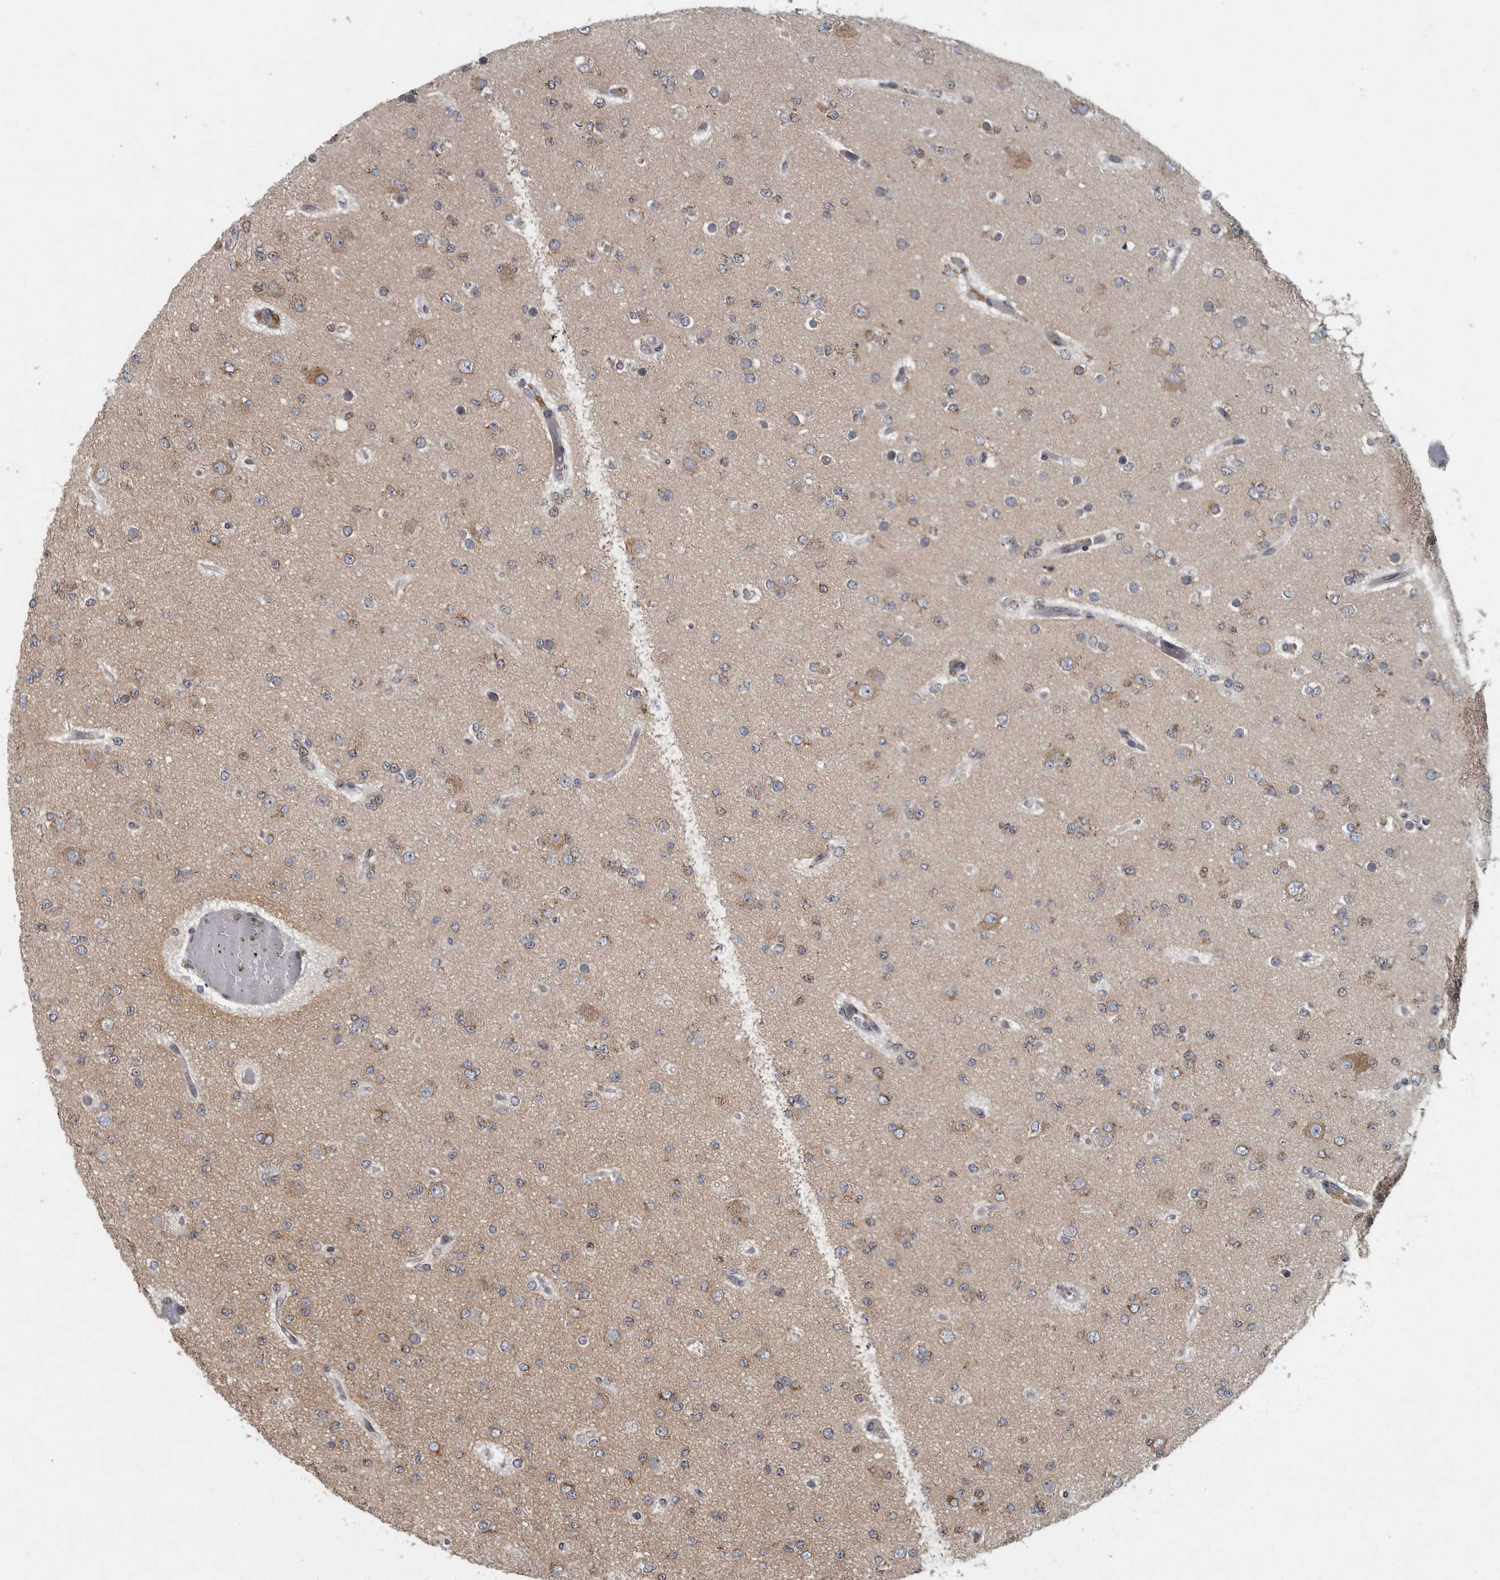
{"staining": {"intensity": "weak", "quantity": "<25%", "location": "cytoplasmic/membranous"}, "tissue": "glioma", "cell_type": "Tumor cells", "image_type": "cancer", "snomed": [{"axis": "morphology", "description": "Glioma, malignant, Low grade"}, {"axis": "topography", "description": "Brain"}], "caption": "Micrograph shows no significant protein expression in tumor cells of low-grade glioma (malignant).", "gene": "LMAN2L", "patient": {"sex": "female", "age": 22}}